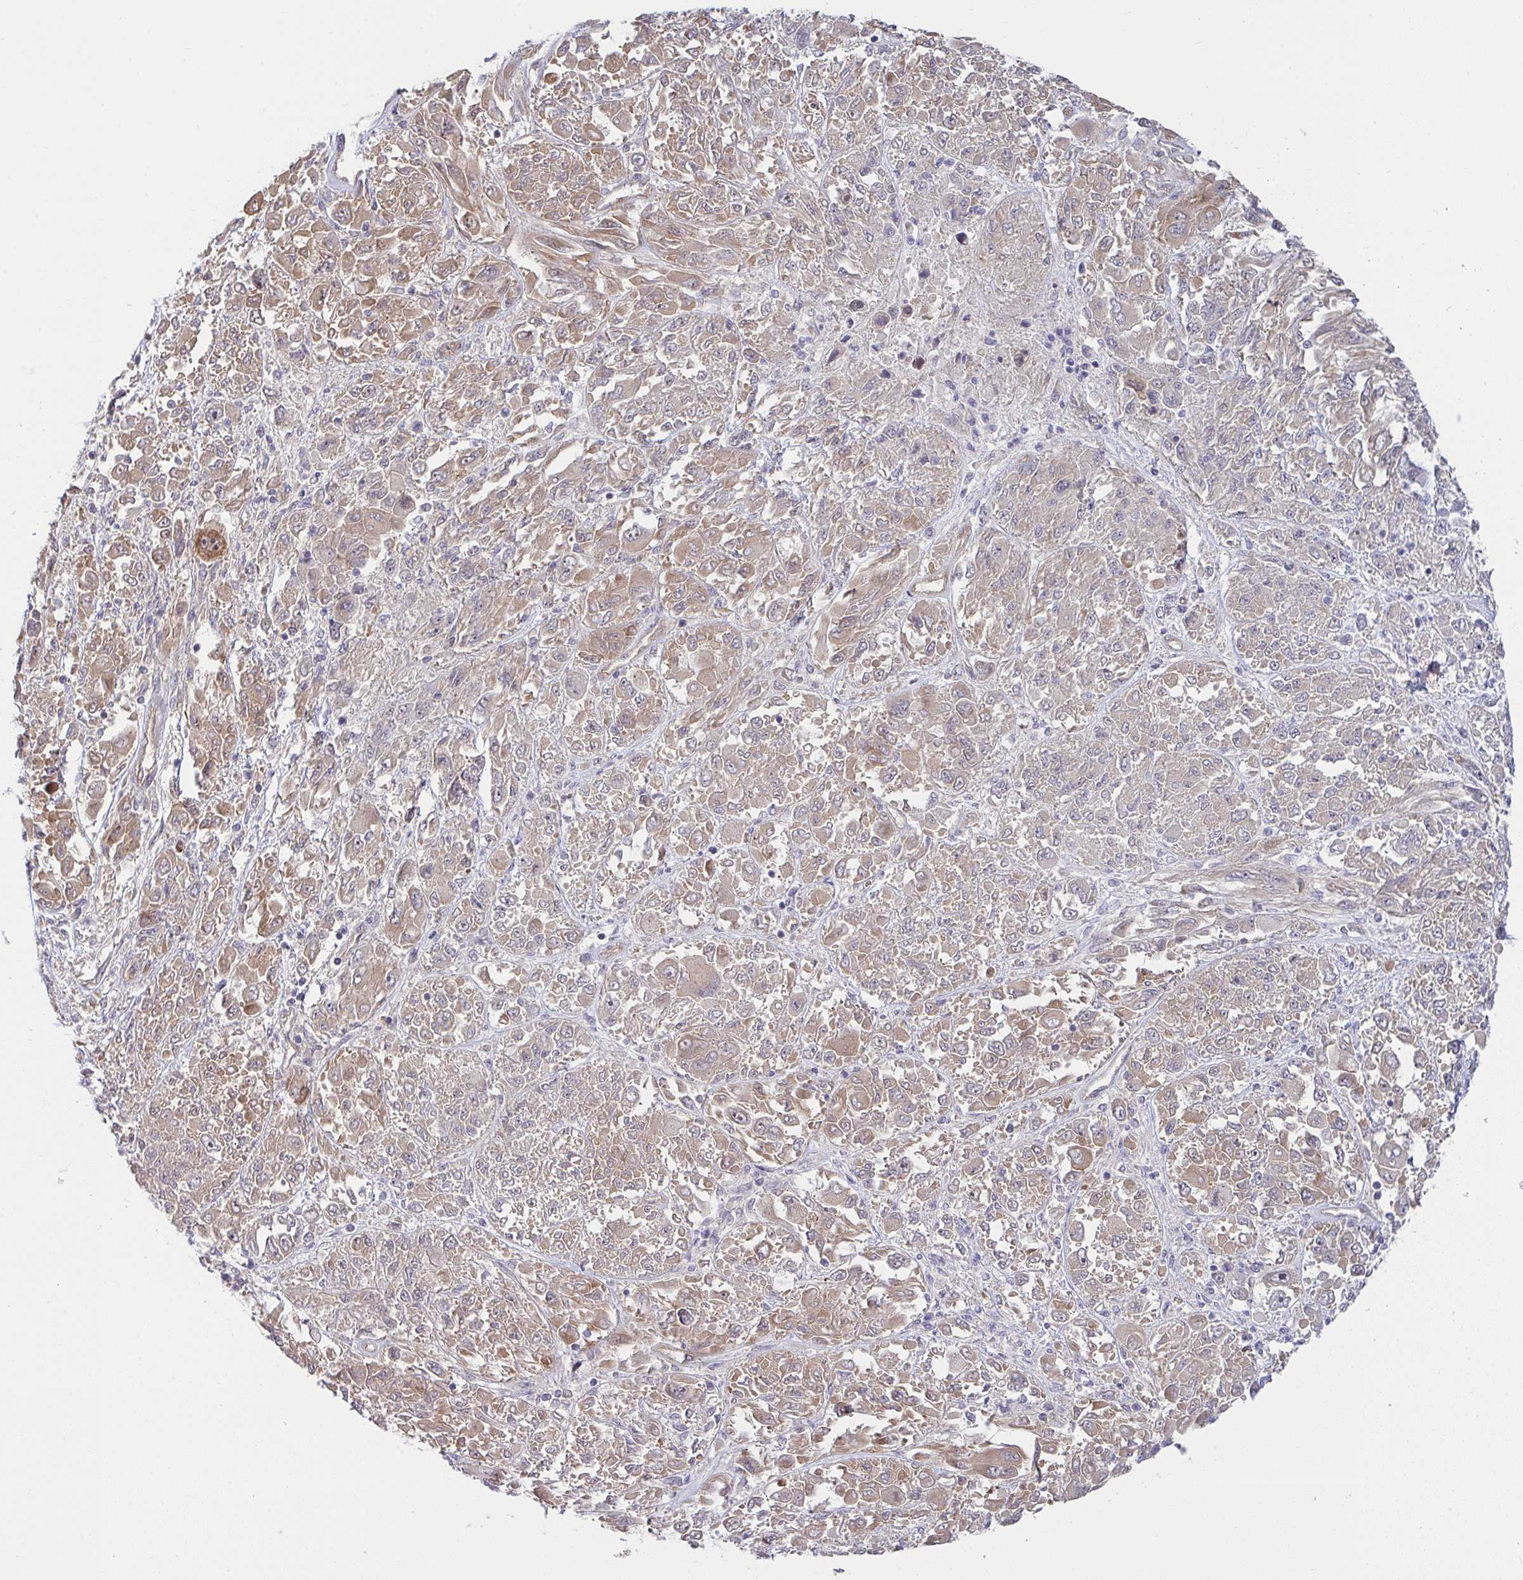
{"staining": {"intensity": "moderate", "quantity": ">75%", "location": "cytoplasmic/membranous"}, "tissue": "melanoma", "cell_type": "Tumor cells", "image_type": "cancer", "snomed": [{"axis": "morphology", "description": "Malignant melanoma, NOS"}, {"axis": "topography", "description": "Skin"}], "caption": "Immunohistochemical staining of melanoma demonstrates moderate cytoplasmic/membranous protein positivity in about >75% of tumor cells.", "gene": "CASP9", "patient": {"sex": "female", "age": 91}}